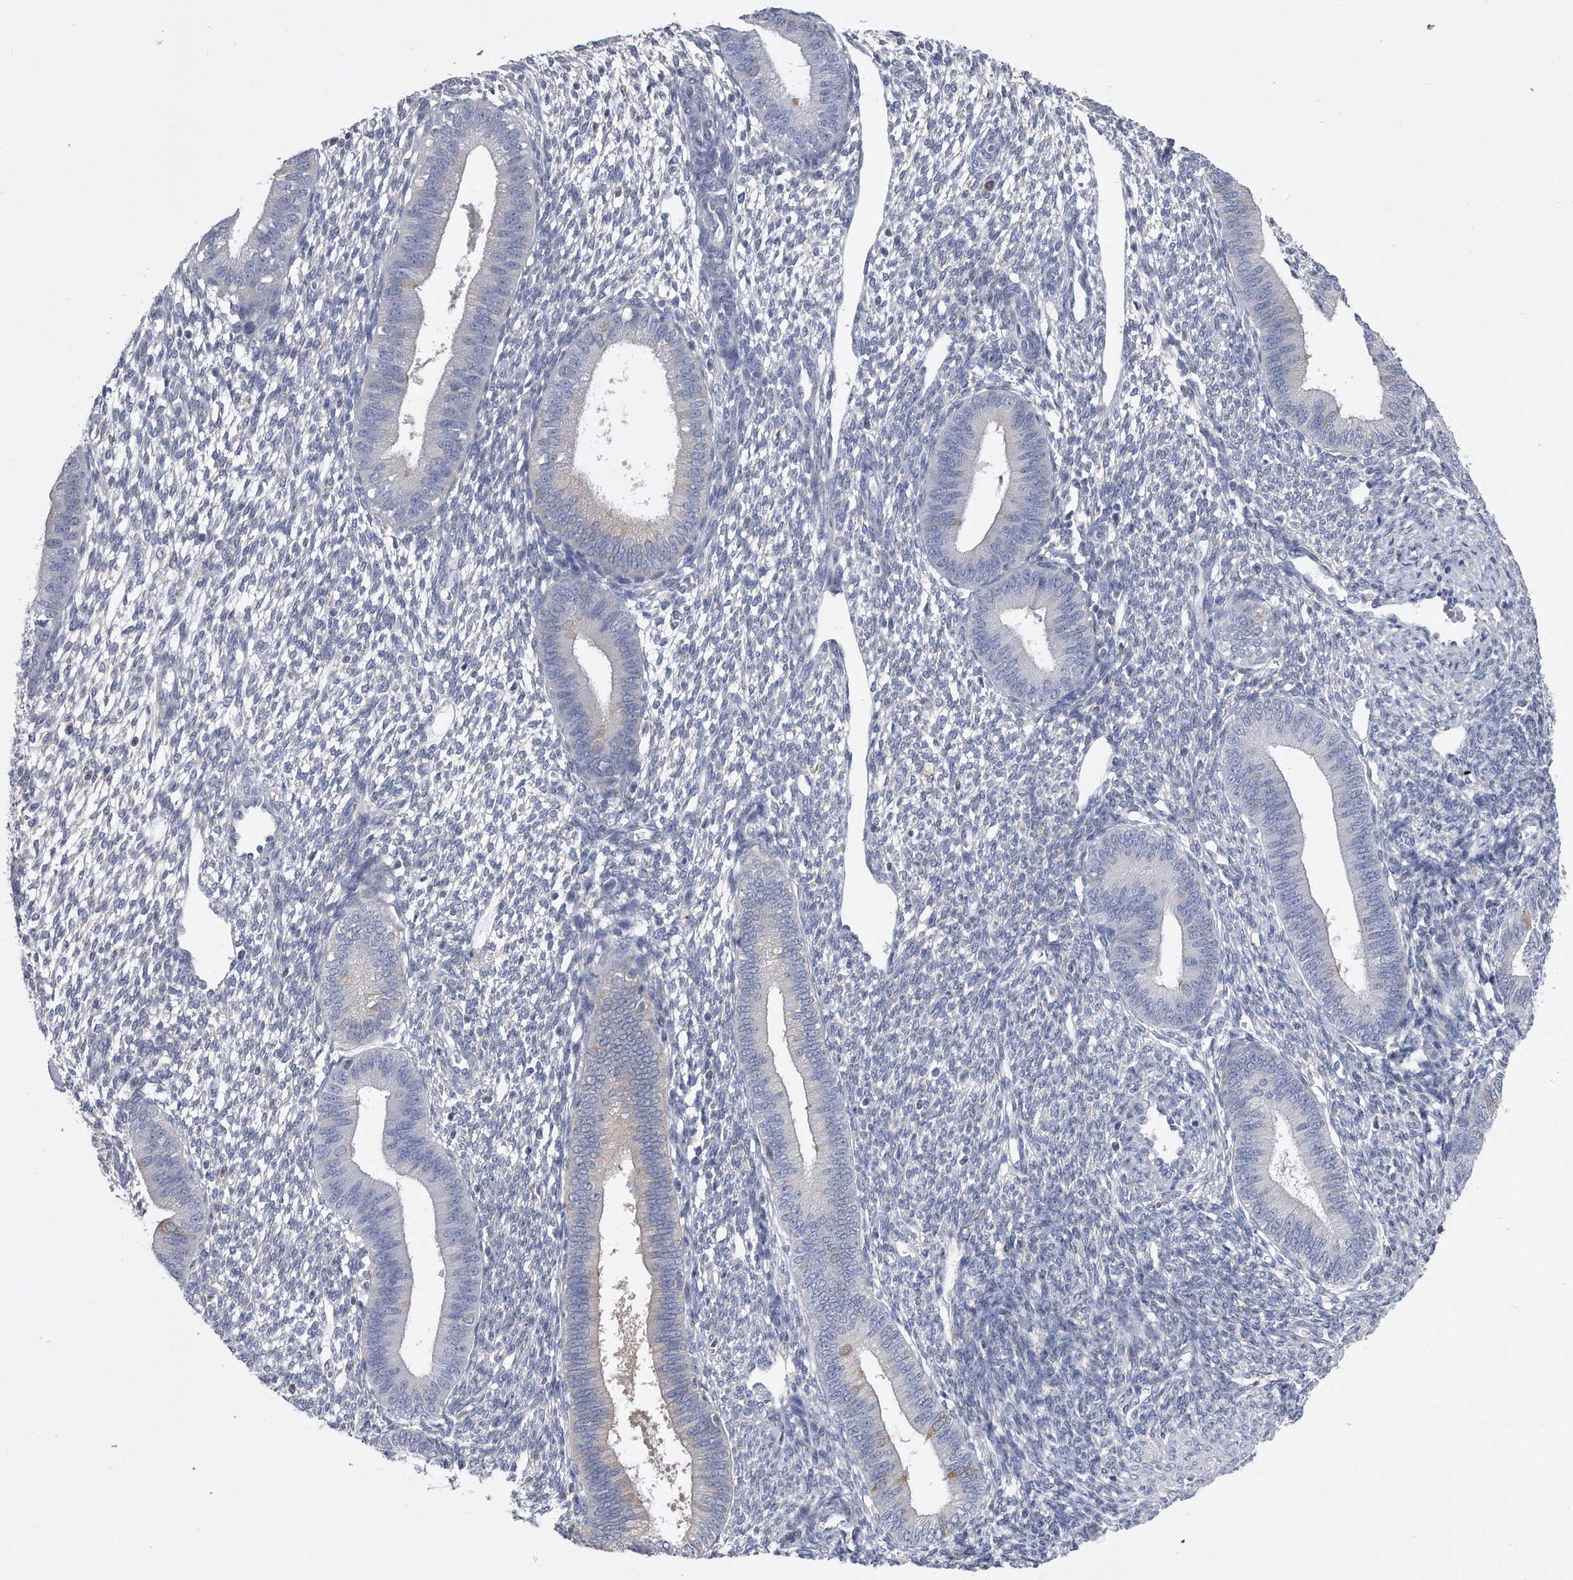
{"staining": {"intensity": "negative", "quantity": "none", "location": "none"}, "tissue": "endometrium", "cell_type": "Cells in endometrial stroma", "image_type": "normal", "snomed": [{"axis": "morphology", "description": "Normal tissue, NOS"}, {"axis": "topography", "description": "Endometrium"}], "caption": "Endometrium was stained to show a protein in brown. There is no significant staining in cells in endometrial stroma.", "gene": "PYGB", "patient": {"sex": "female", "age": 46}}